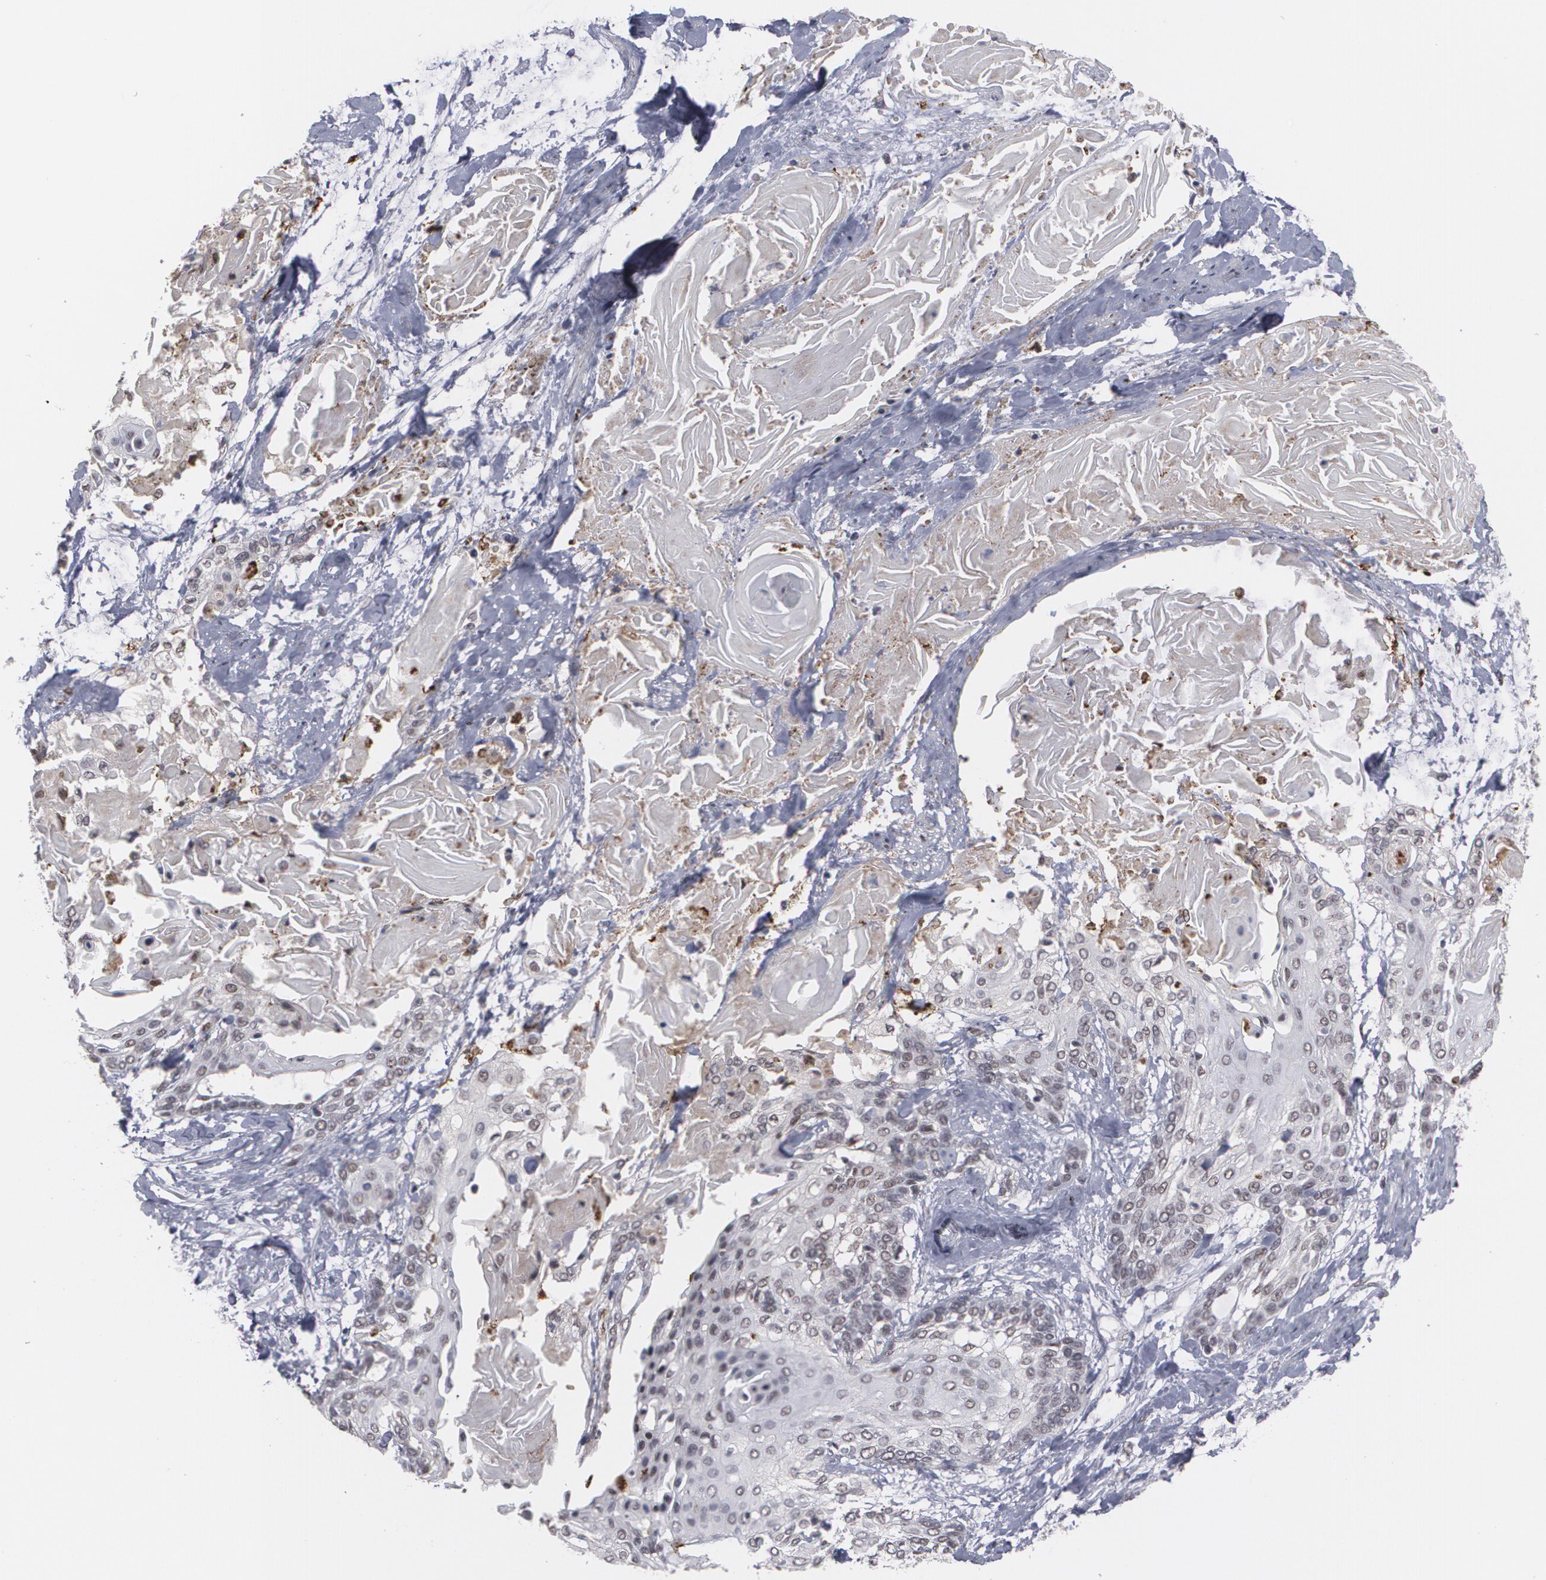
{"staining": {"intensity": "moderate", "quantity": ">75%", "location": "nuclear"}, "tissue": "cervical cancer", "cell_type": "Tumor cells", "image_type": "cancer", "snomed": [{"axis": "morphology", "description": "Squamous cell carcinoma, NOS"}, {"axis": "topography", "description": "Cervix"}], "caption": "Protein staining by immunohistochemistry (IHC) displays moderate nuclear expression in approximately >75% of tumor cells in cervical cancer.", "gene": "INTS6", "patient": {"sex": "female", "age": 57}}